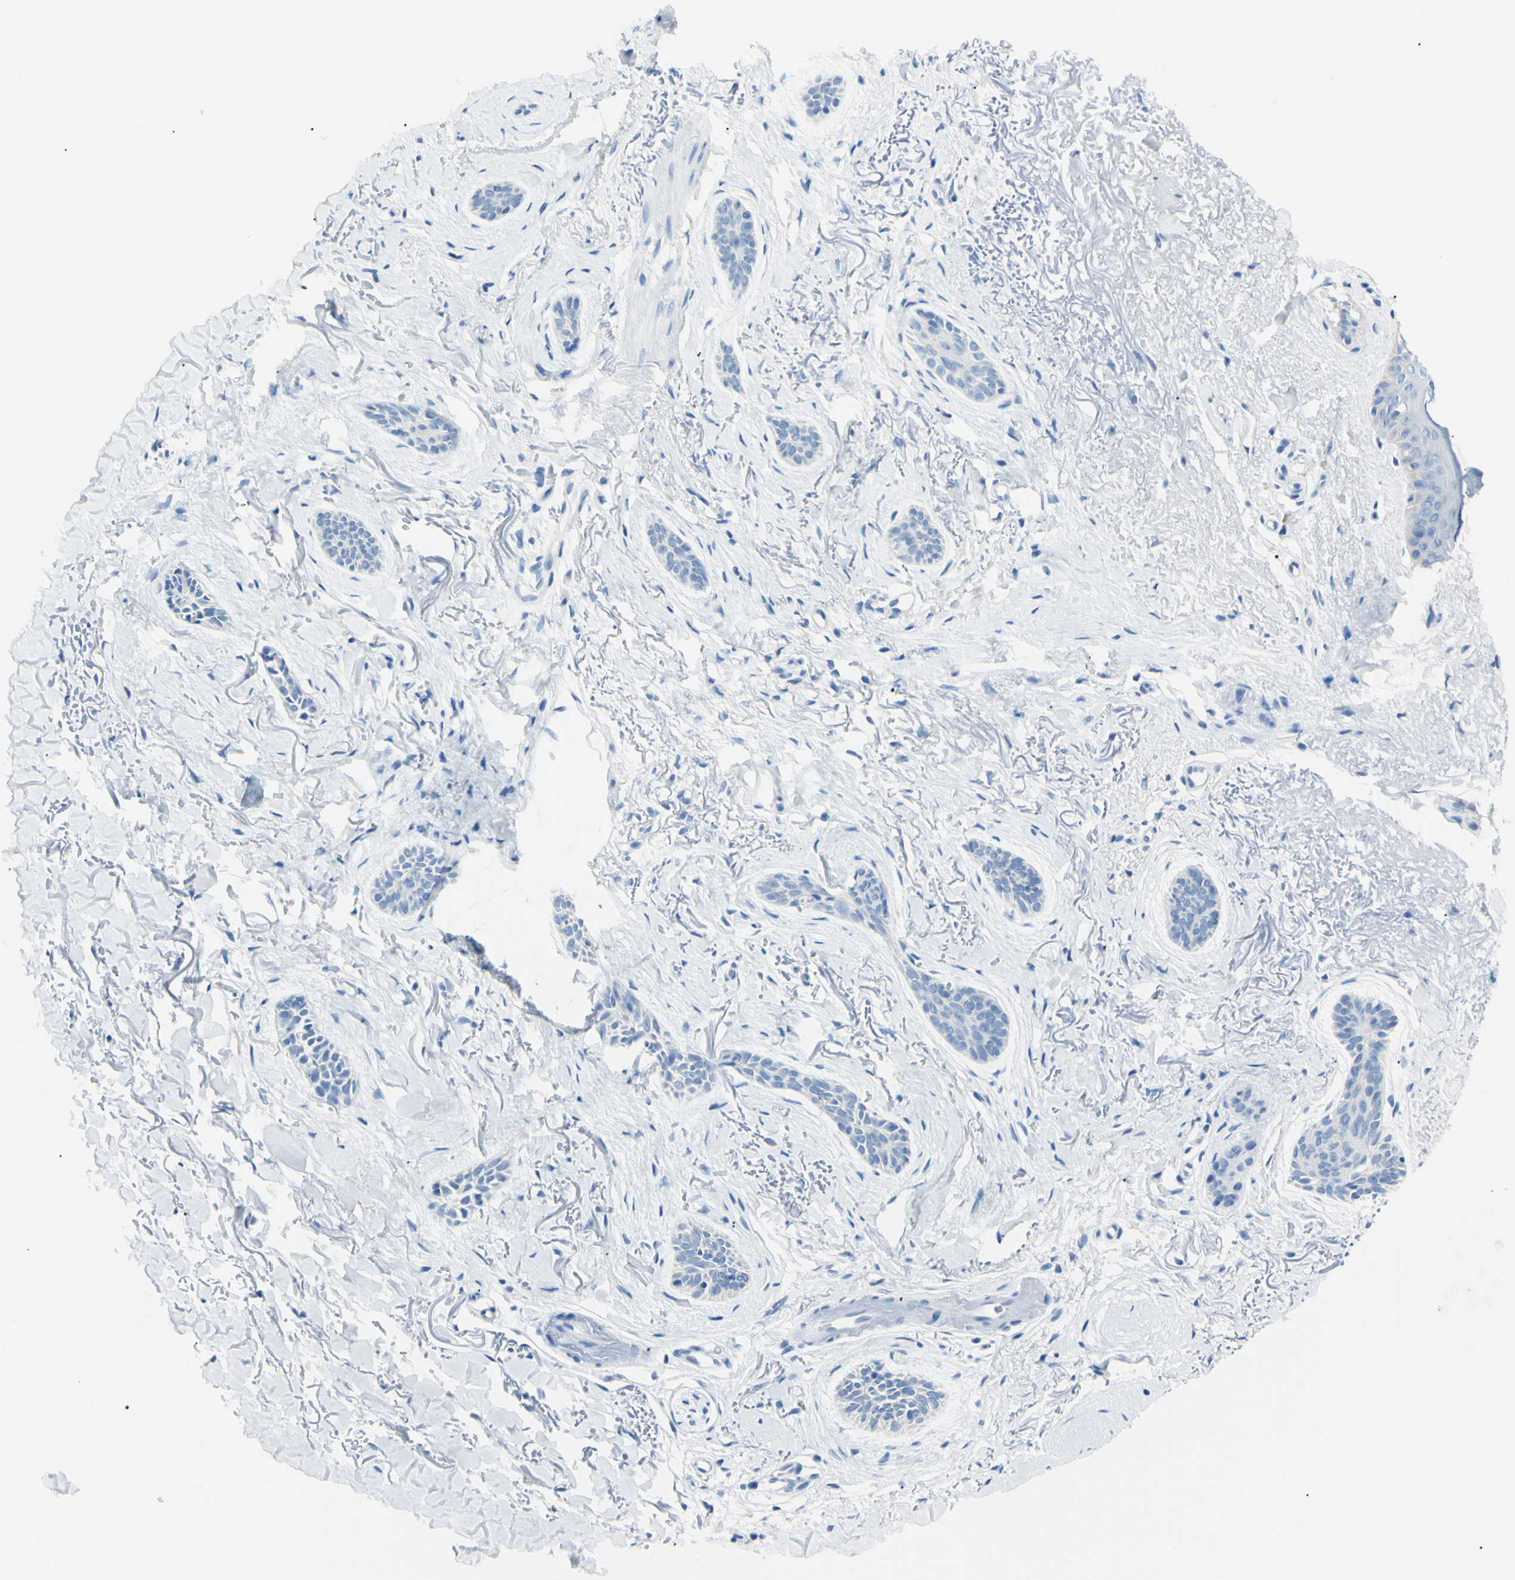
{"staining": {"intensity": "negative", "quantity": "none", "location": "none"}, "tissue": "skin cancer", "cell_type": "Tumor cells", "image_type": "cancer", "snomed": [{"axis": "morphology", "description": "Basal cell carcinoma"}, {"axis": "topography", "description": "Skin"}], "caption": "Immunohistochemistry (IHC) of human skin cancer exhibits no staining in tumor cells.", "gene": "FOLH1", "patient": {"sex": "female", "age": 84}}